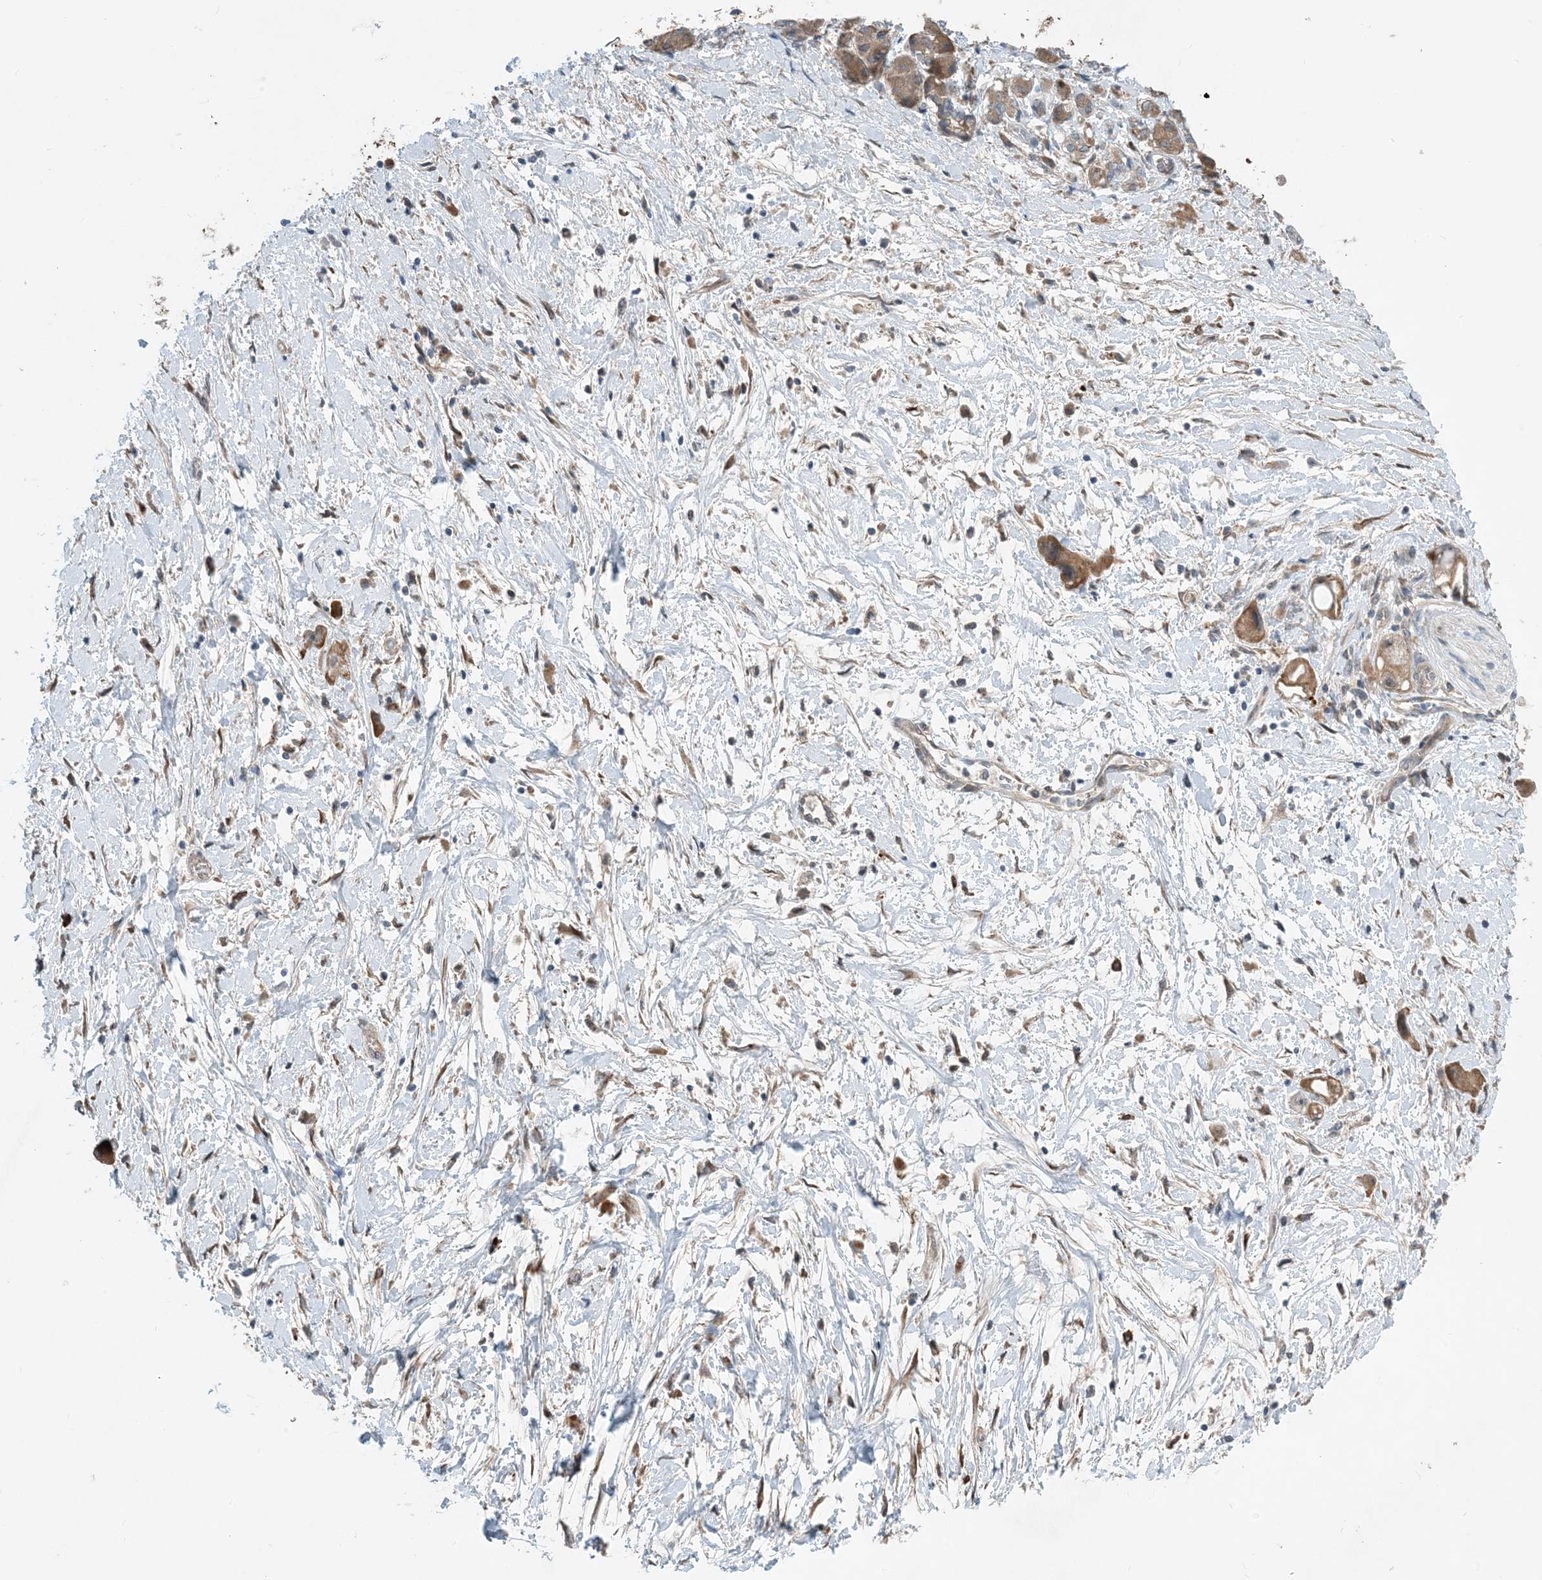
{"staining": {"intensity": "moderate", "quantity": ">75%", "location": "cytoplasmic/membranous"}, "tissue": "pancreatic cancer", "cell_type": "Tumor cells", "image_type": "cancer", "snomed": [{"axis": "morphology", "description": "Normal tissue, NOS"}, {"axis": "morphology", "description": "Adenocarcinoma, NOS"}, {"axis": "topography", "description": "Pancreas"}], "caption": "Pancreatic cancer (adenocarcinoma) stained with immunohistochemistry (IHC) displays moderate cytoplasmic/membranous expression in approximately >75% of tumor cells.", "gene": "PHOSPHO2", "patient": {"sex": "female", "age": 68}}